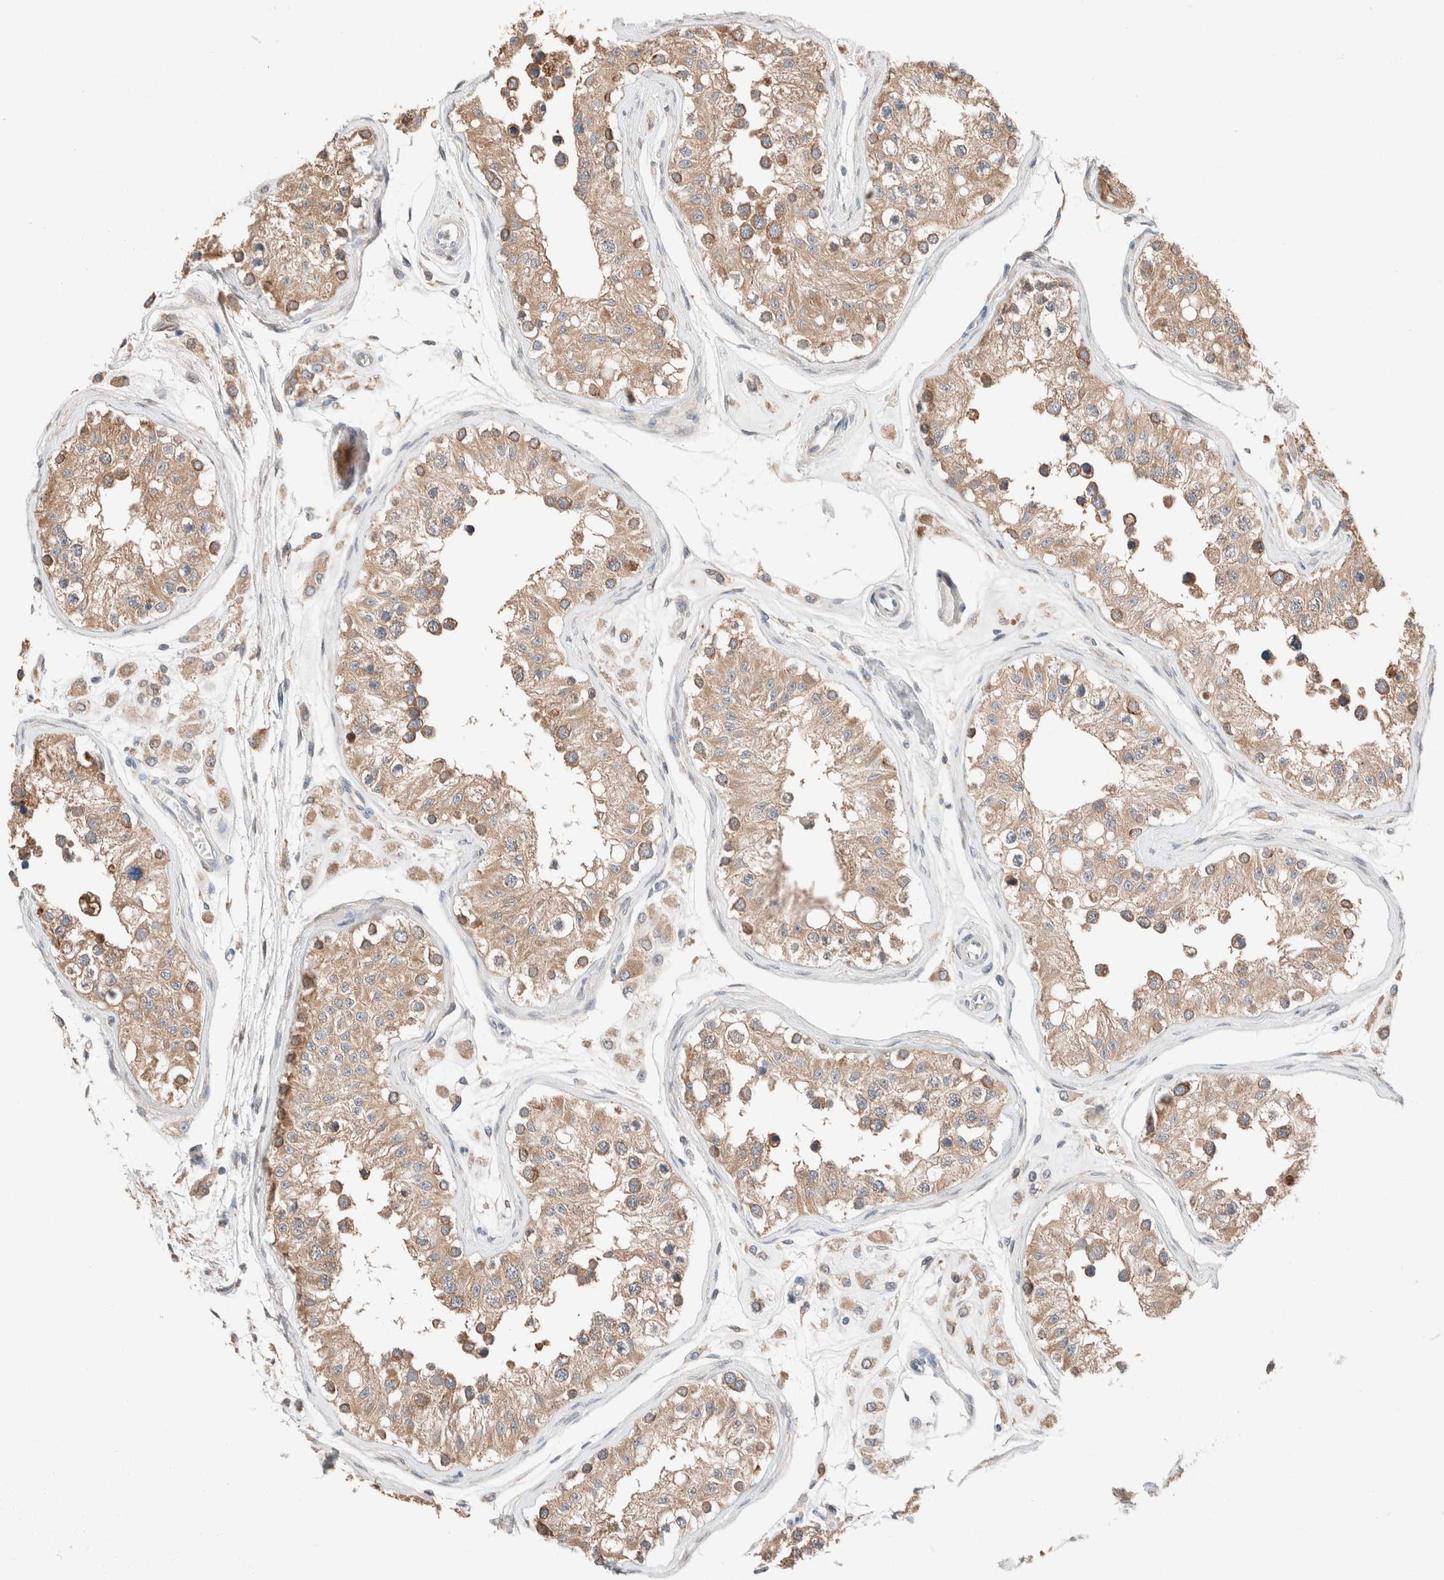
{"staining": {"intensity": "moderate", "quantity": ">75%", "location": "cytoplasmic/membranous"}, "tissue": "testis", "cell_type": "Cells in seminiferous ducts", "image_type": "normal", "snomed": [{"axis": "morphology", "description": "Normal tissue, NOS"}, {"axis": "morphology", "description": "Adenocarcinoma, metastatic, NOS"}, {"axis": "topography", "description": "Testis"}], "caption": "Cells in seminiferous ducts display medium levels of moderate cytoplasmic/membranous positivity in about >75% of cells in unremarkable testis.", "gene": "PCM1", "patient": {"sex": "male", "age": 26}}